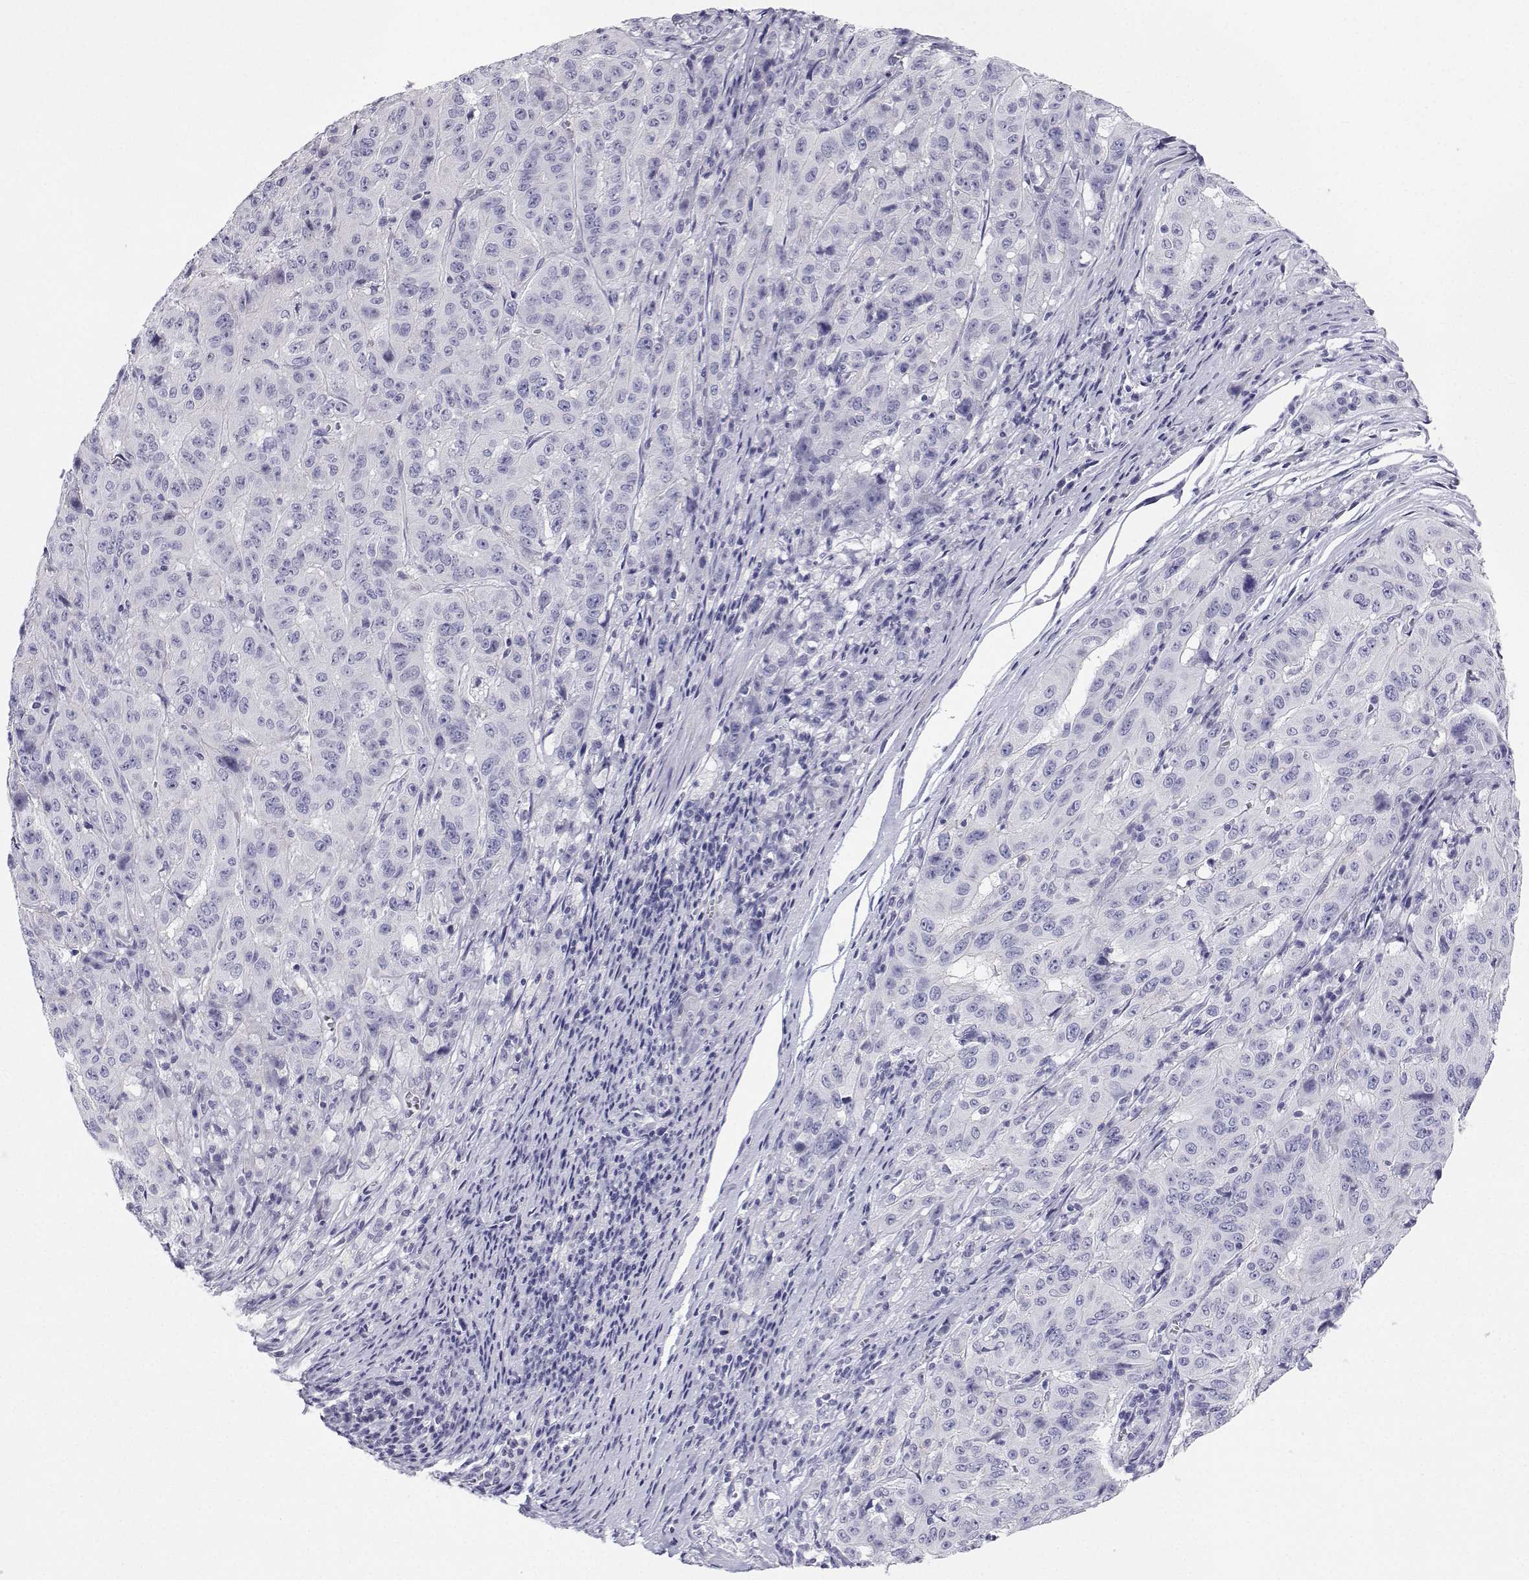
{"staining": {"intensity": "negative", "quantity": "none", "location": "none"}, "tissue": "pancreatic cancer", "cell_type": "Tumor cells", "image_type": "cancer", "snomed": [{"axis": "morphology", "description": "Adenocarcinoma, NOS"}, {"axis": "topography", "description": "Pancreas"}], "caption": "Immunohistochemistry image of pancreatic adenocarcinoma stained for a protein (brown), which exhibits no expression in tumor cells.", "gene": "BHMT", "patient": {"sex": "male", "age": 63}}